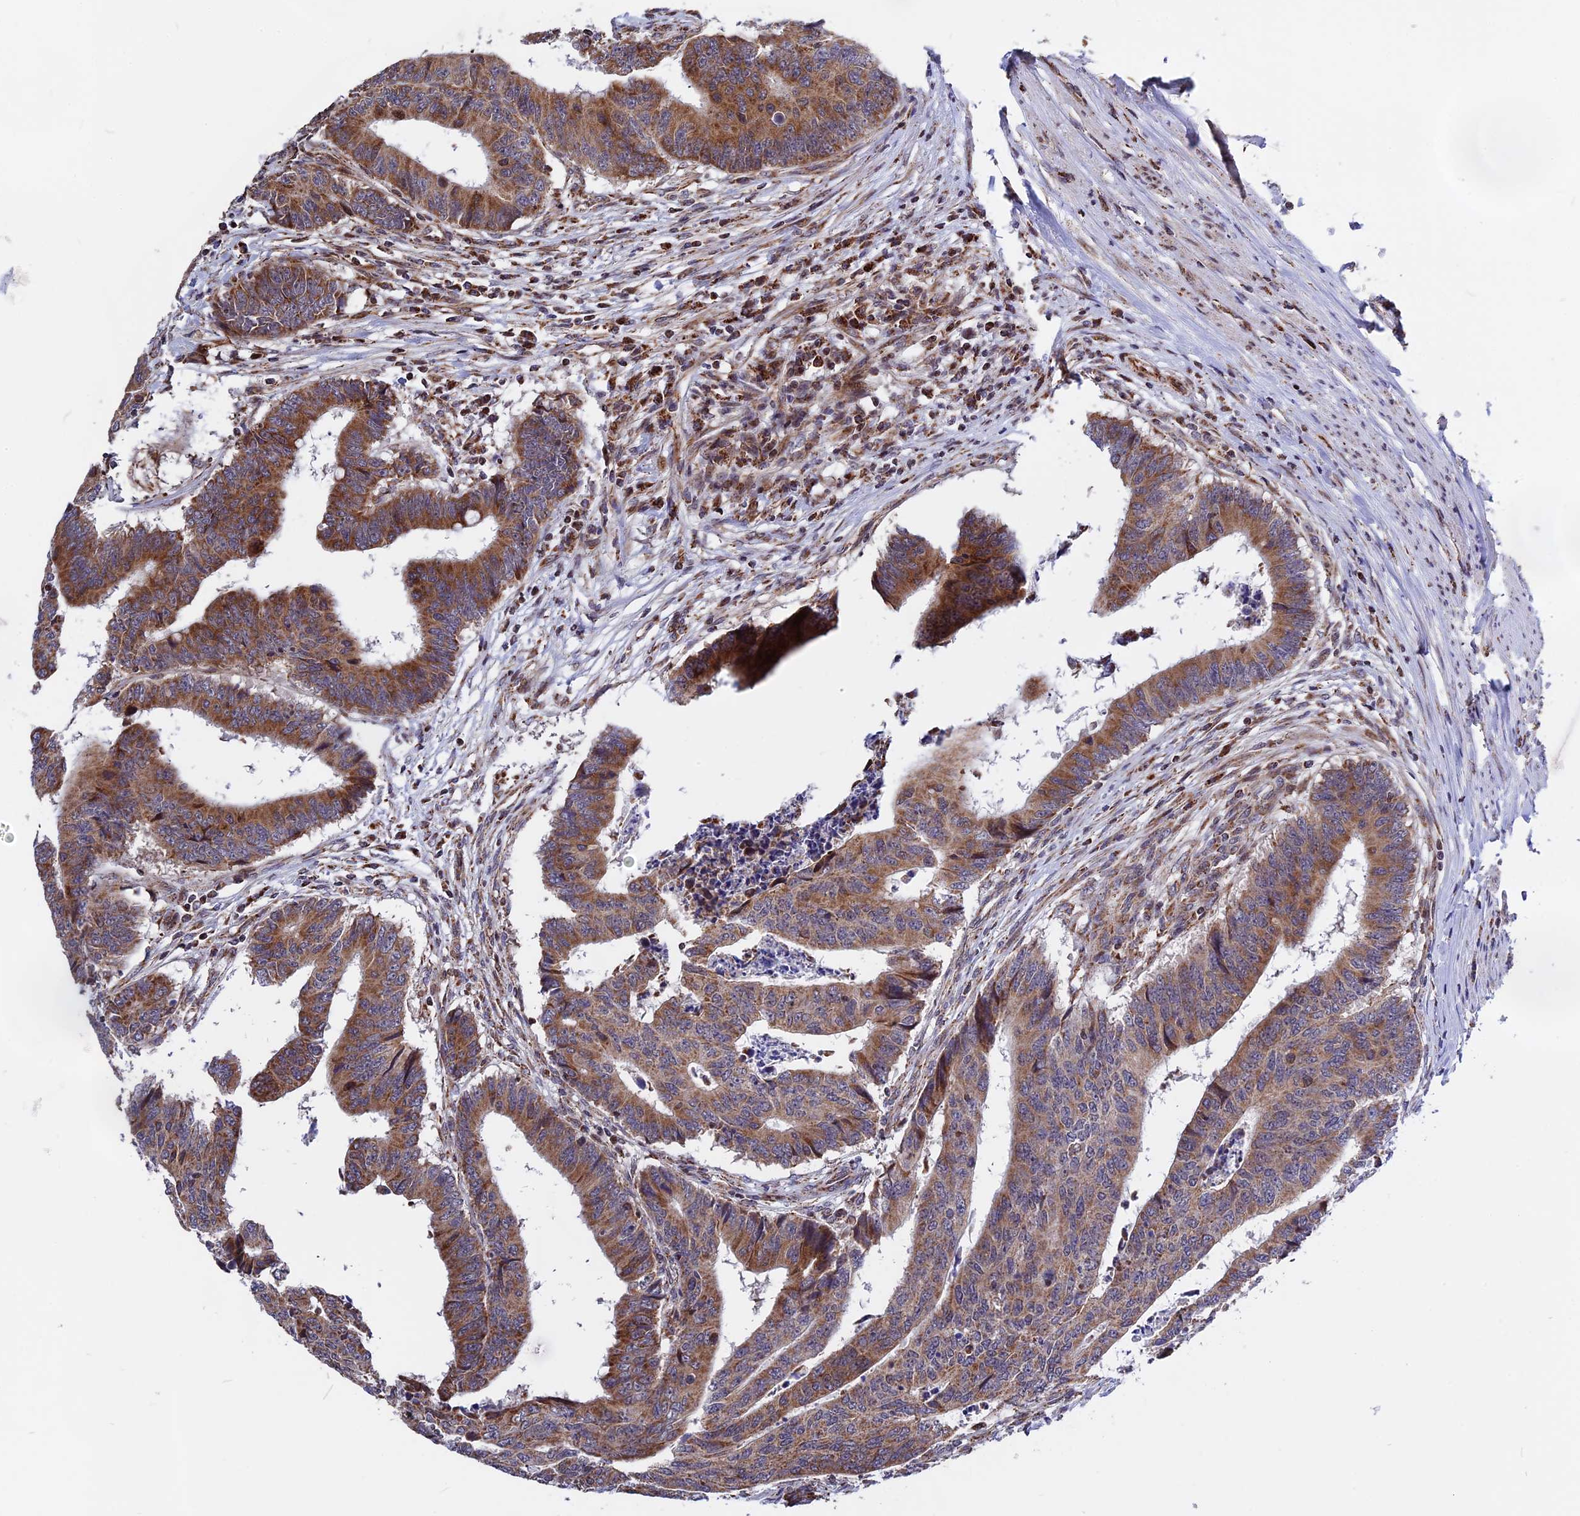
{"staining": {"intensity": "moderate", "quantity": ">75%", "location": "cytoplasmic/membranous"}, "tissue": "colorectal cancer", "cell_type": "Tumor cells", "image_type": "cancer", "snomed": [{"axis": "morphology", "description": "Adenocarcinoma, NOS"}, {"axis": "topography", "description": "Rectum"}], "caption": "Human colorectal adenocarcinoma stained with a protein marker shows moderate staining in tumor cells.", "gene": "FAM174C", "patient": {"sex": "male", "age": 84}}